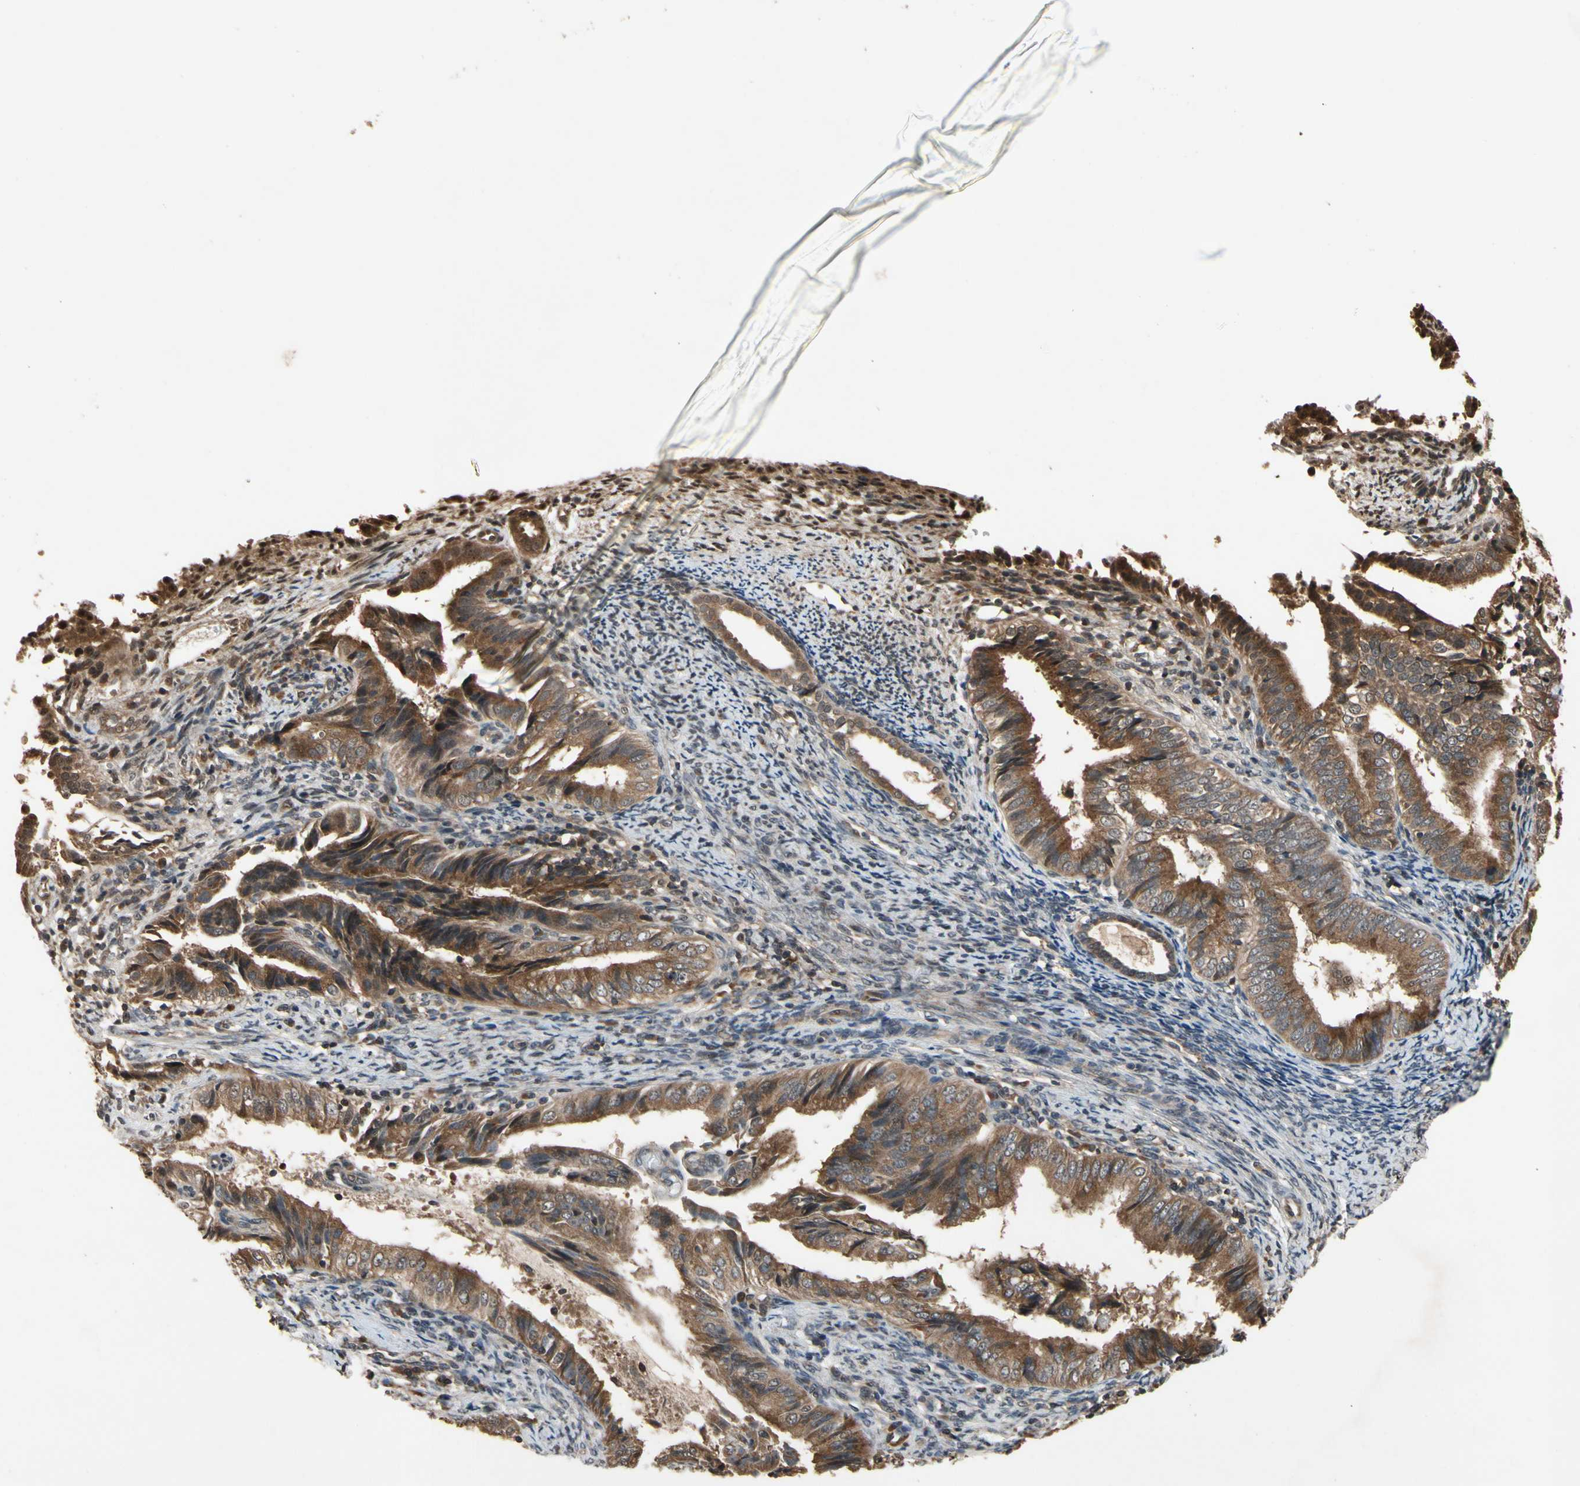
{"staining": {"intensity": "strong", "quantity": ">75%", "location": "cytoplasmic/membranous"}, "tissue": "endometrial cancer", "cell_type": "Tumor cells", "image_type": "cancer", "snomed": [{"axis": "morphology", "description": "Adenocarcinoma, NOS"}, {"axis": "topography", "description": "Endometrium"}], "caption": "Endometrial cancer (adenocarcinoma) stained for a protein exhibits strong cytoplasmic/membranous positivity in tumor cells.", "gene": "TMEM230", "patient": {"sex": "female", "age": 58}}